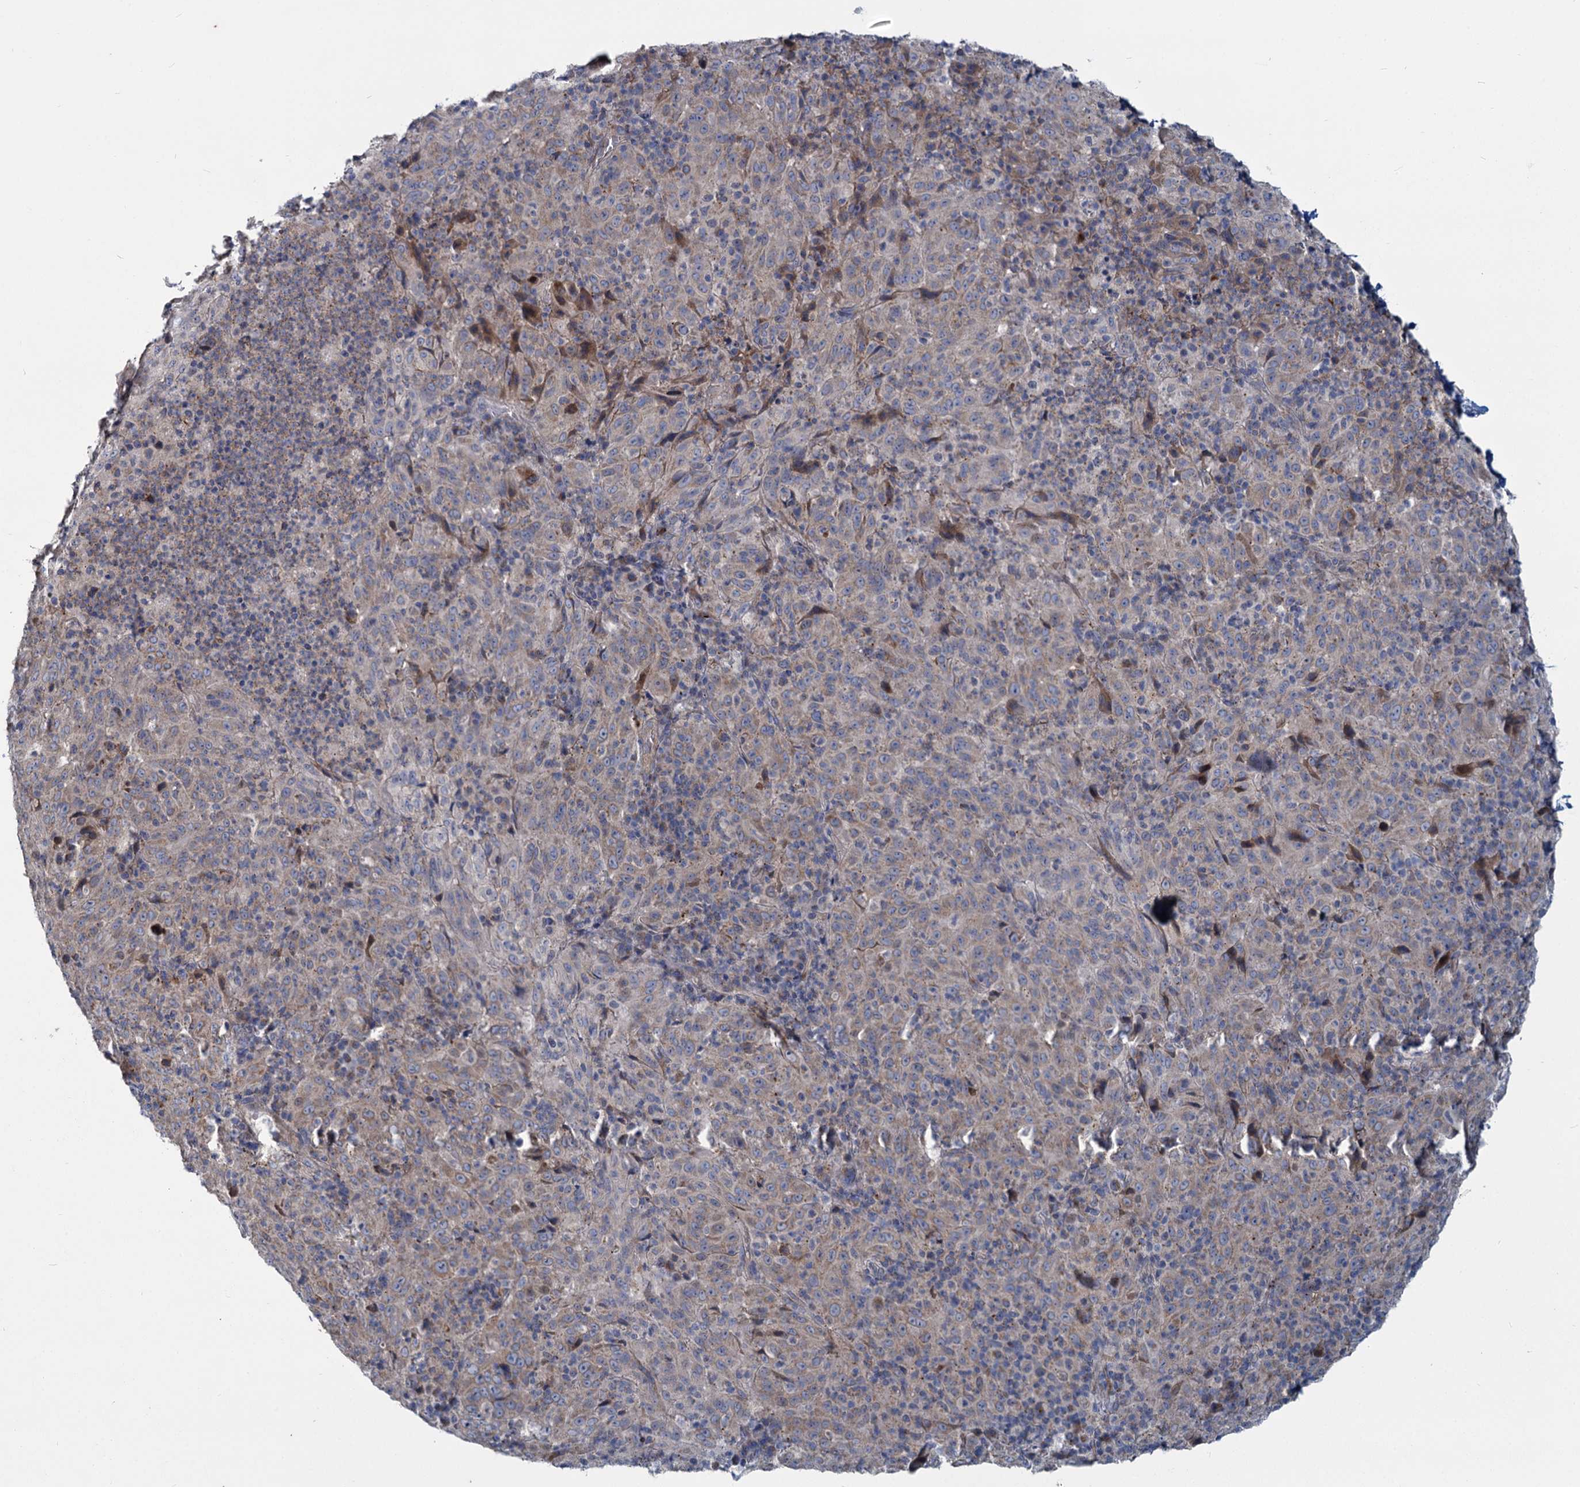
{"staining": {"intensity": "weak", "quantity": "25%-75%", "location": "cytoplasmic/membranous"}, "tissue": "pancreatic cancer", "cell_type": "Tumor cells", "image_type": "cancer", "snomed": [{"axis": "morphology", "description": "Adenocarcinoma, NOS"}, {"axis": "topography", "description": "Pancreas"}], "caption": "Immunohistochemical staining of pancreatic cancer (adenocarcinoma) exhibits low levels of weak cytoplasmic/membranous protein staining in approximately 25%-75% of tumor cells. The protein of interest is stained brown, and the nuclei are stained in blue (DAB IHC with brightfield microscopy, high magnification).", "gene": "DCUN1D2", "patient": {"sex": "male", "age": 63}}